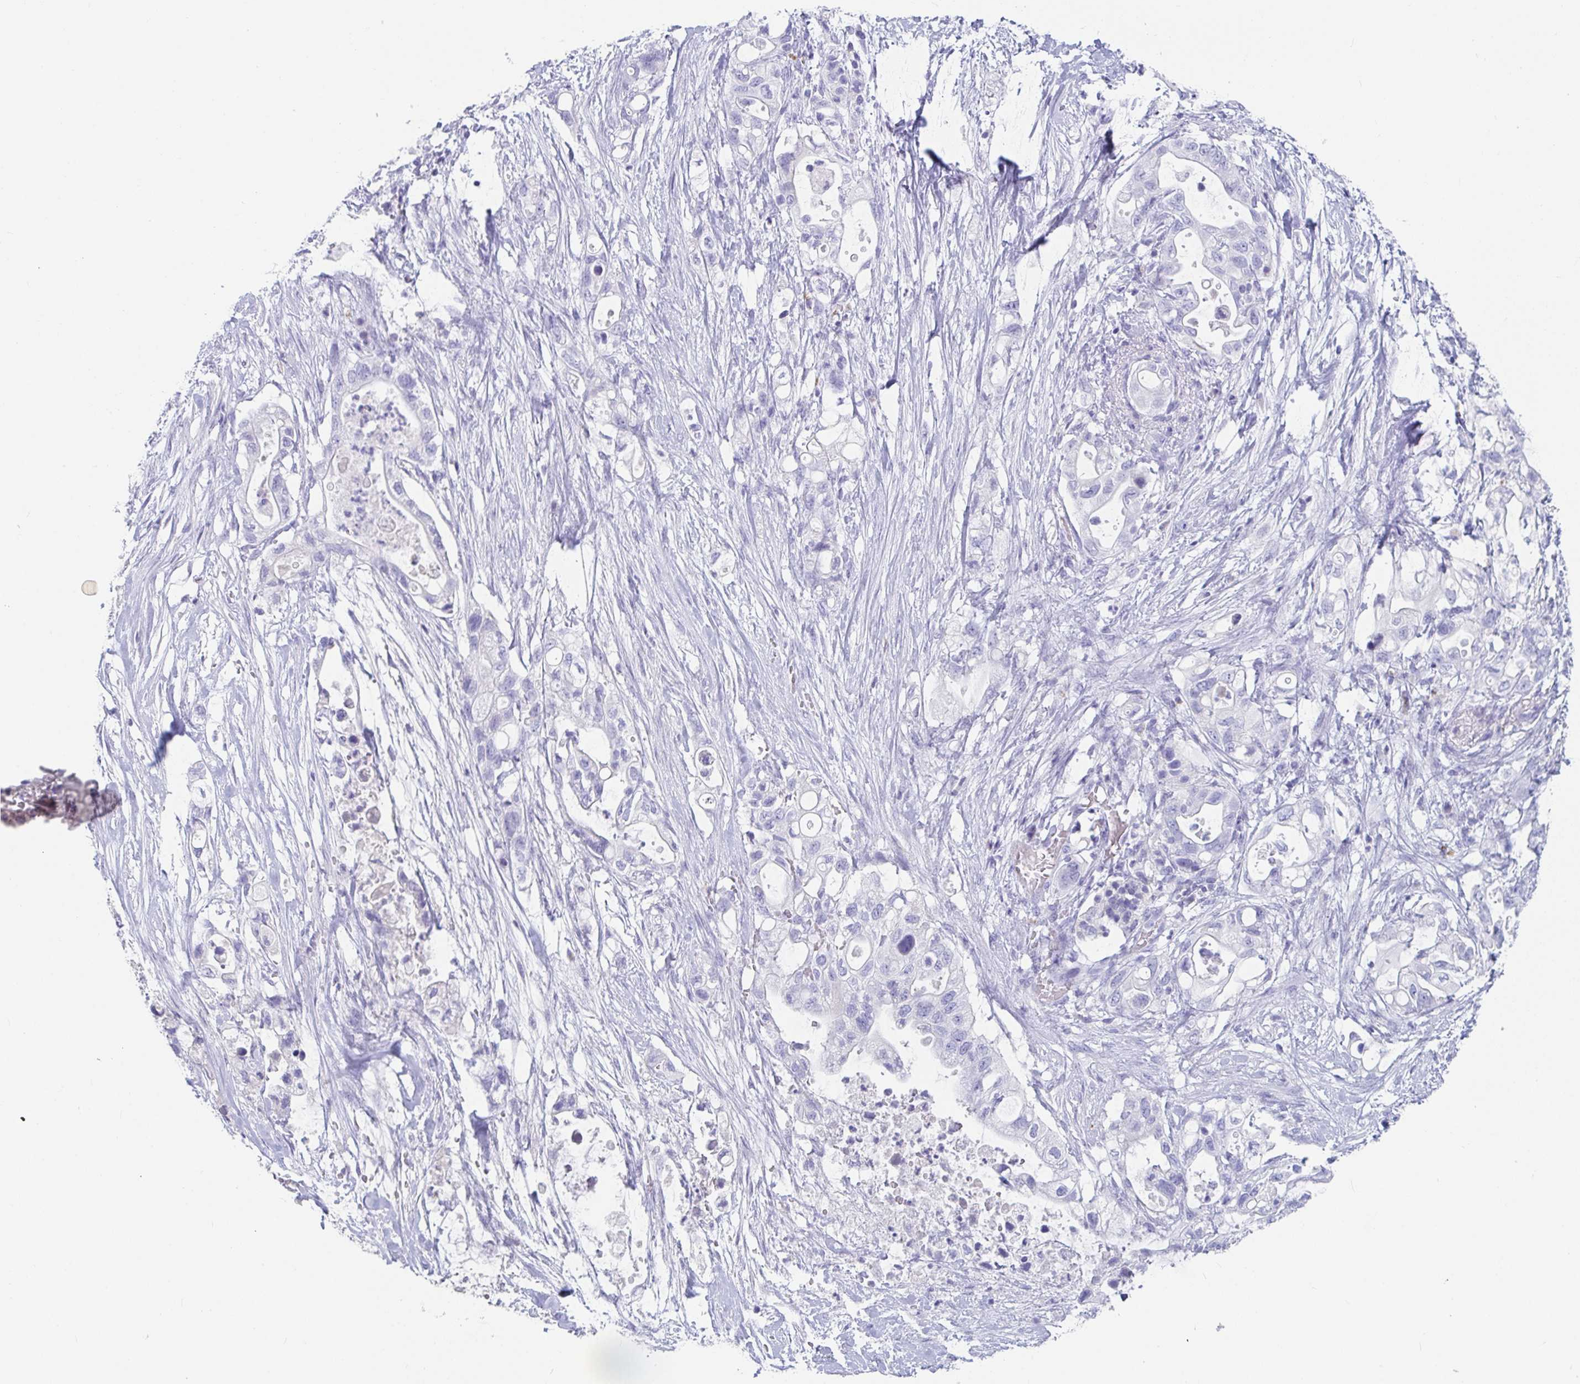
{"staining": {"intensity": "negative", "quantity": "none", "location": "none"}, "tissue": "pancreatic cancer", "cell_type": "Tumor cells", "image_type": "cancer", "snomed": [{"axis": "morphology", "description": "Adenocarcinoma, NOS"}, {"axis": "topography", "description": "Pancreas"}], "caption": "Immunohistochemical staining of human adenocarcinoma (pancreatic) reveals no significant staining in tumor cells. (DAB immunohistochemistry with hematoxylin counter stain).", "gene": "PLA2G1B", "patient": {"sex": "female", "age": 72}}